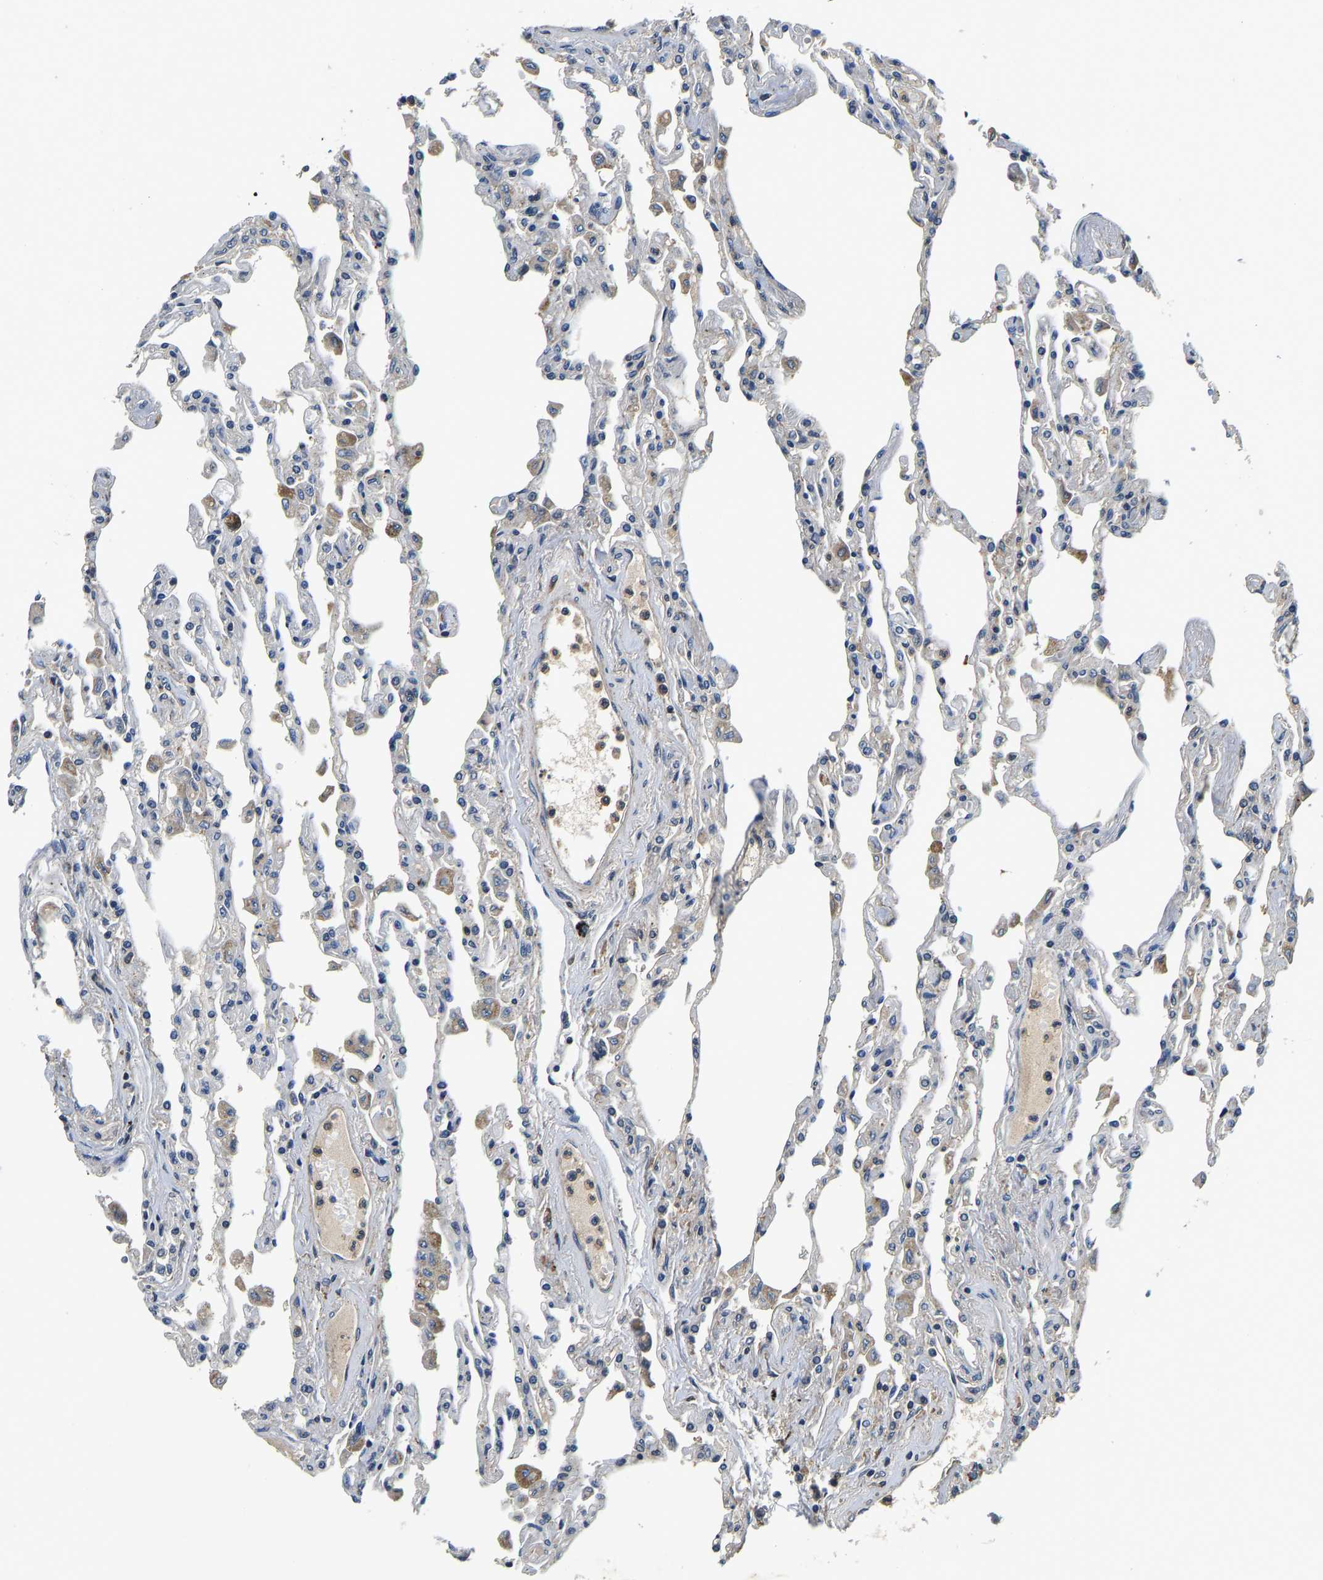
{"staining": {"intensity": "weak", "quantity": "<25%", "location": "cytoplasmic/membranous"}, "tissue": "lung", "cell_type": "Alveolar cells", "image_type": "normal", "snomed": [{"axis": "morphology", "description": "Normal tissue, NOS"}, {"axis": "topography", "description": "Bronchus"}, {"axis": "topography", "description": "Lung"}], "caption": "The micrograph shows no significant staining in alveolar cells of lung.", "gene": "RESF1", "patient": {"sex": "female", "age": 49}}